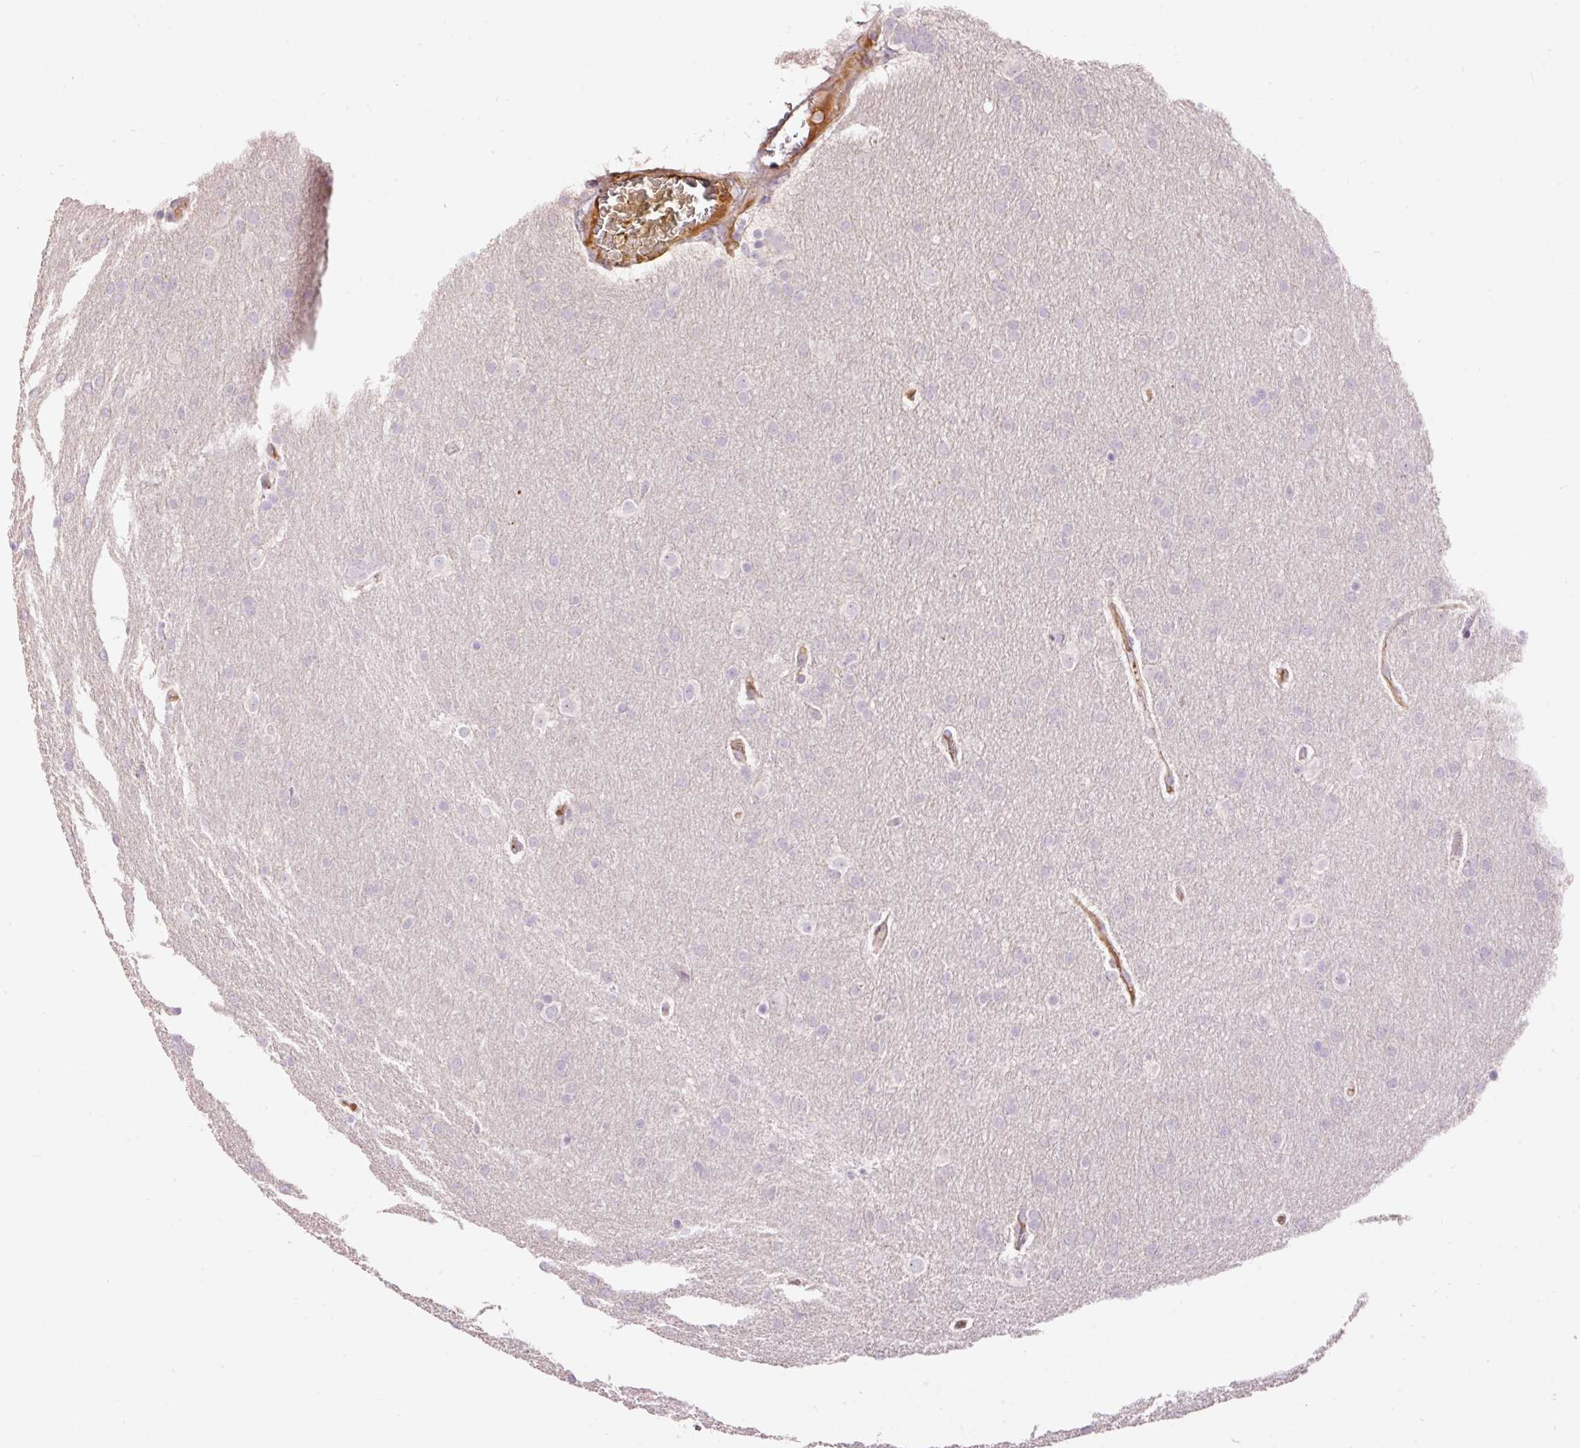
{"staining": {"intensity": "negative", "quantity": "none", "location": "none"}, "tissue": "glioma", "cell_type": "Tumor cells", "image_type": "cancer", "snomed": [{"axis": "morphology", "description": "Glioma, malignant, Low grade"}, {"axis": "topography", "description": "Brain"}], "caption": "This is an immunohistochemistry micrograph of malignant glioma (low-grade). There is no expression in tumor cells.", "gene": "CMTM8", "patient": {"sex": "female", "age": 32}}